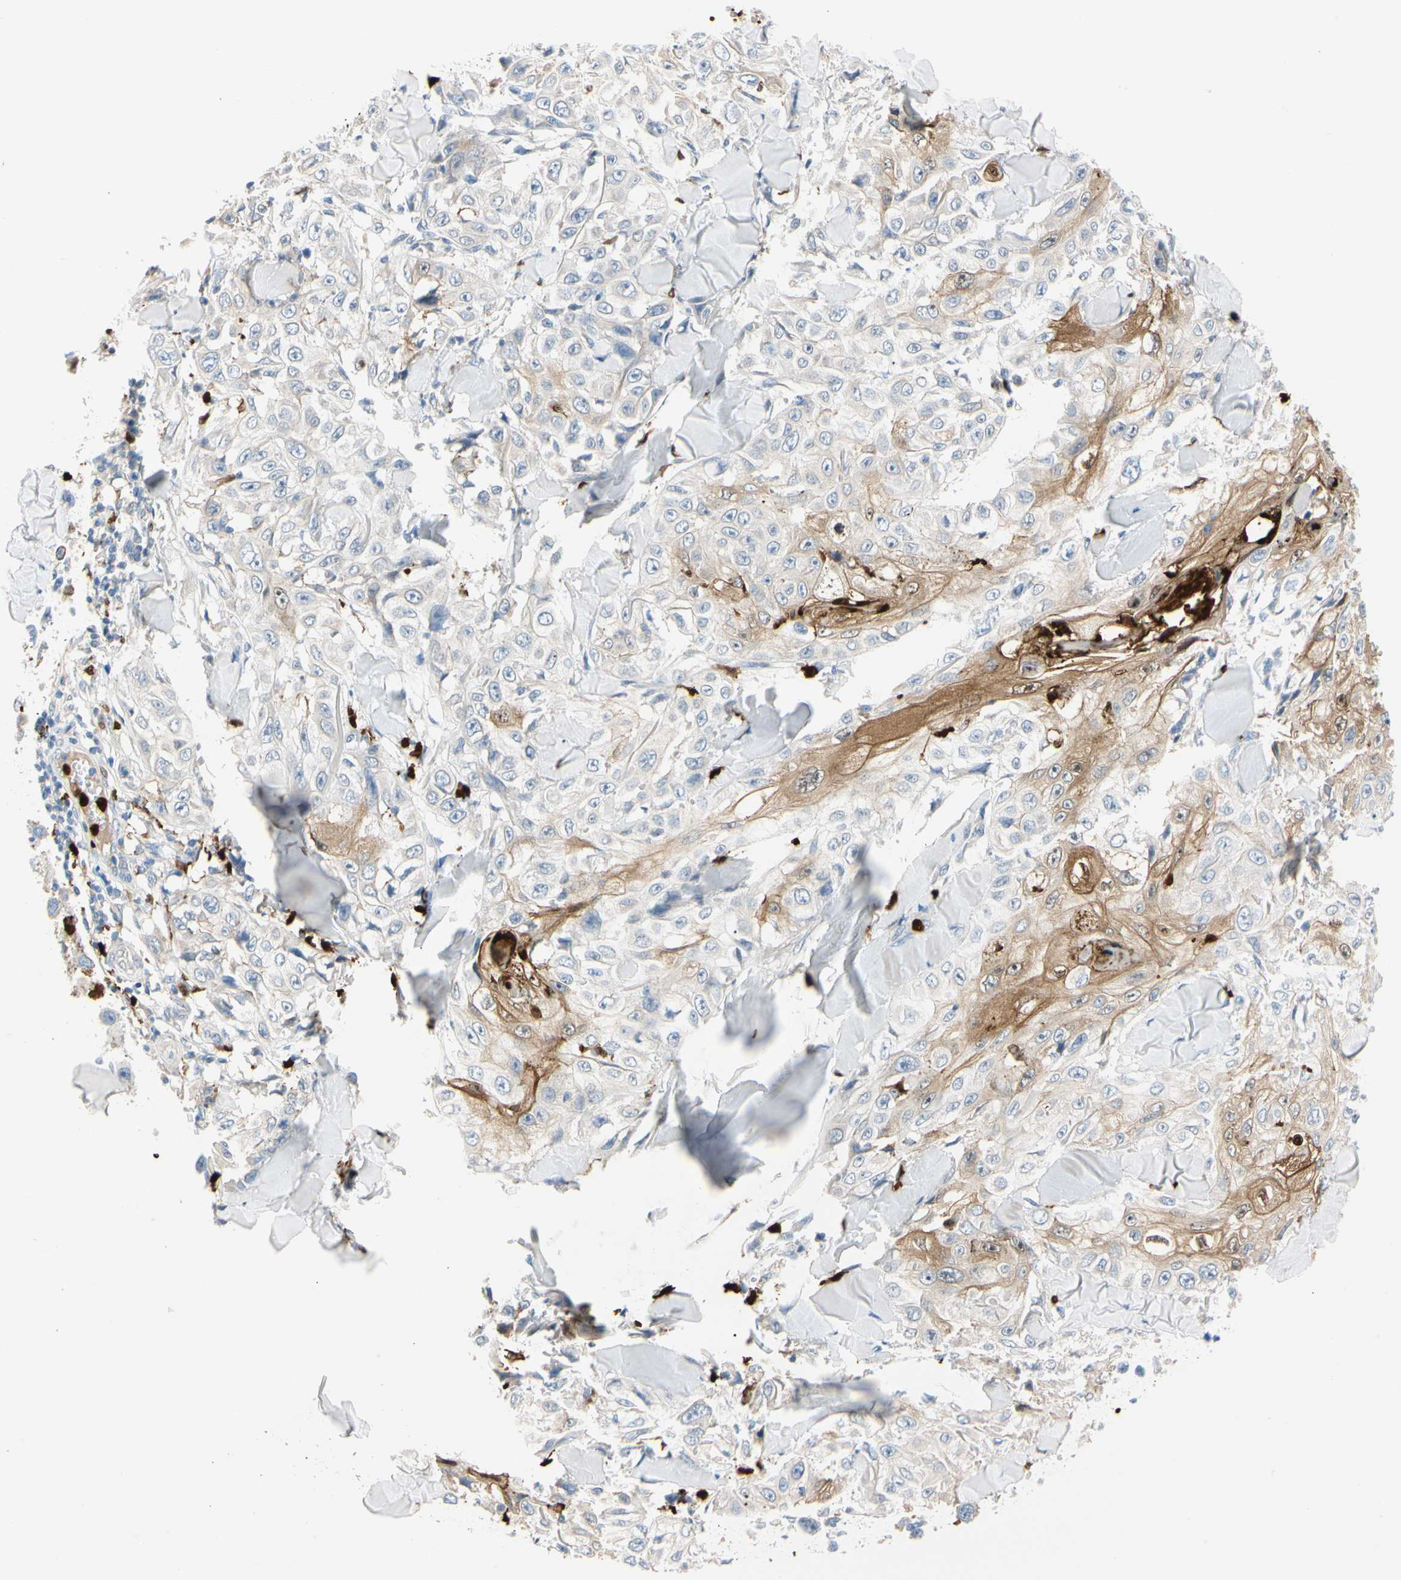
{"staining": {"intensity": "moderate", "quantity": "<25%", "location": "cytoplasmic/membranous"}, "tissue": "skin cancer", "cell_type": "Tumor cells", "image_type": "cancer", "snomed": [{"axis": "morphology", "description": "Squamous cell carcinoma, NOS"}, {"axis": "topography", "description": "Skin"}], "caption": "The micrograph reveals a brown stain indicating the presence of a protein in the cytoplasmic/membranous of tumor cells in squamous cell carcinoma (skin).", "gene": "TRAF5", "patient": {"sex": "male", "age": 86}}